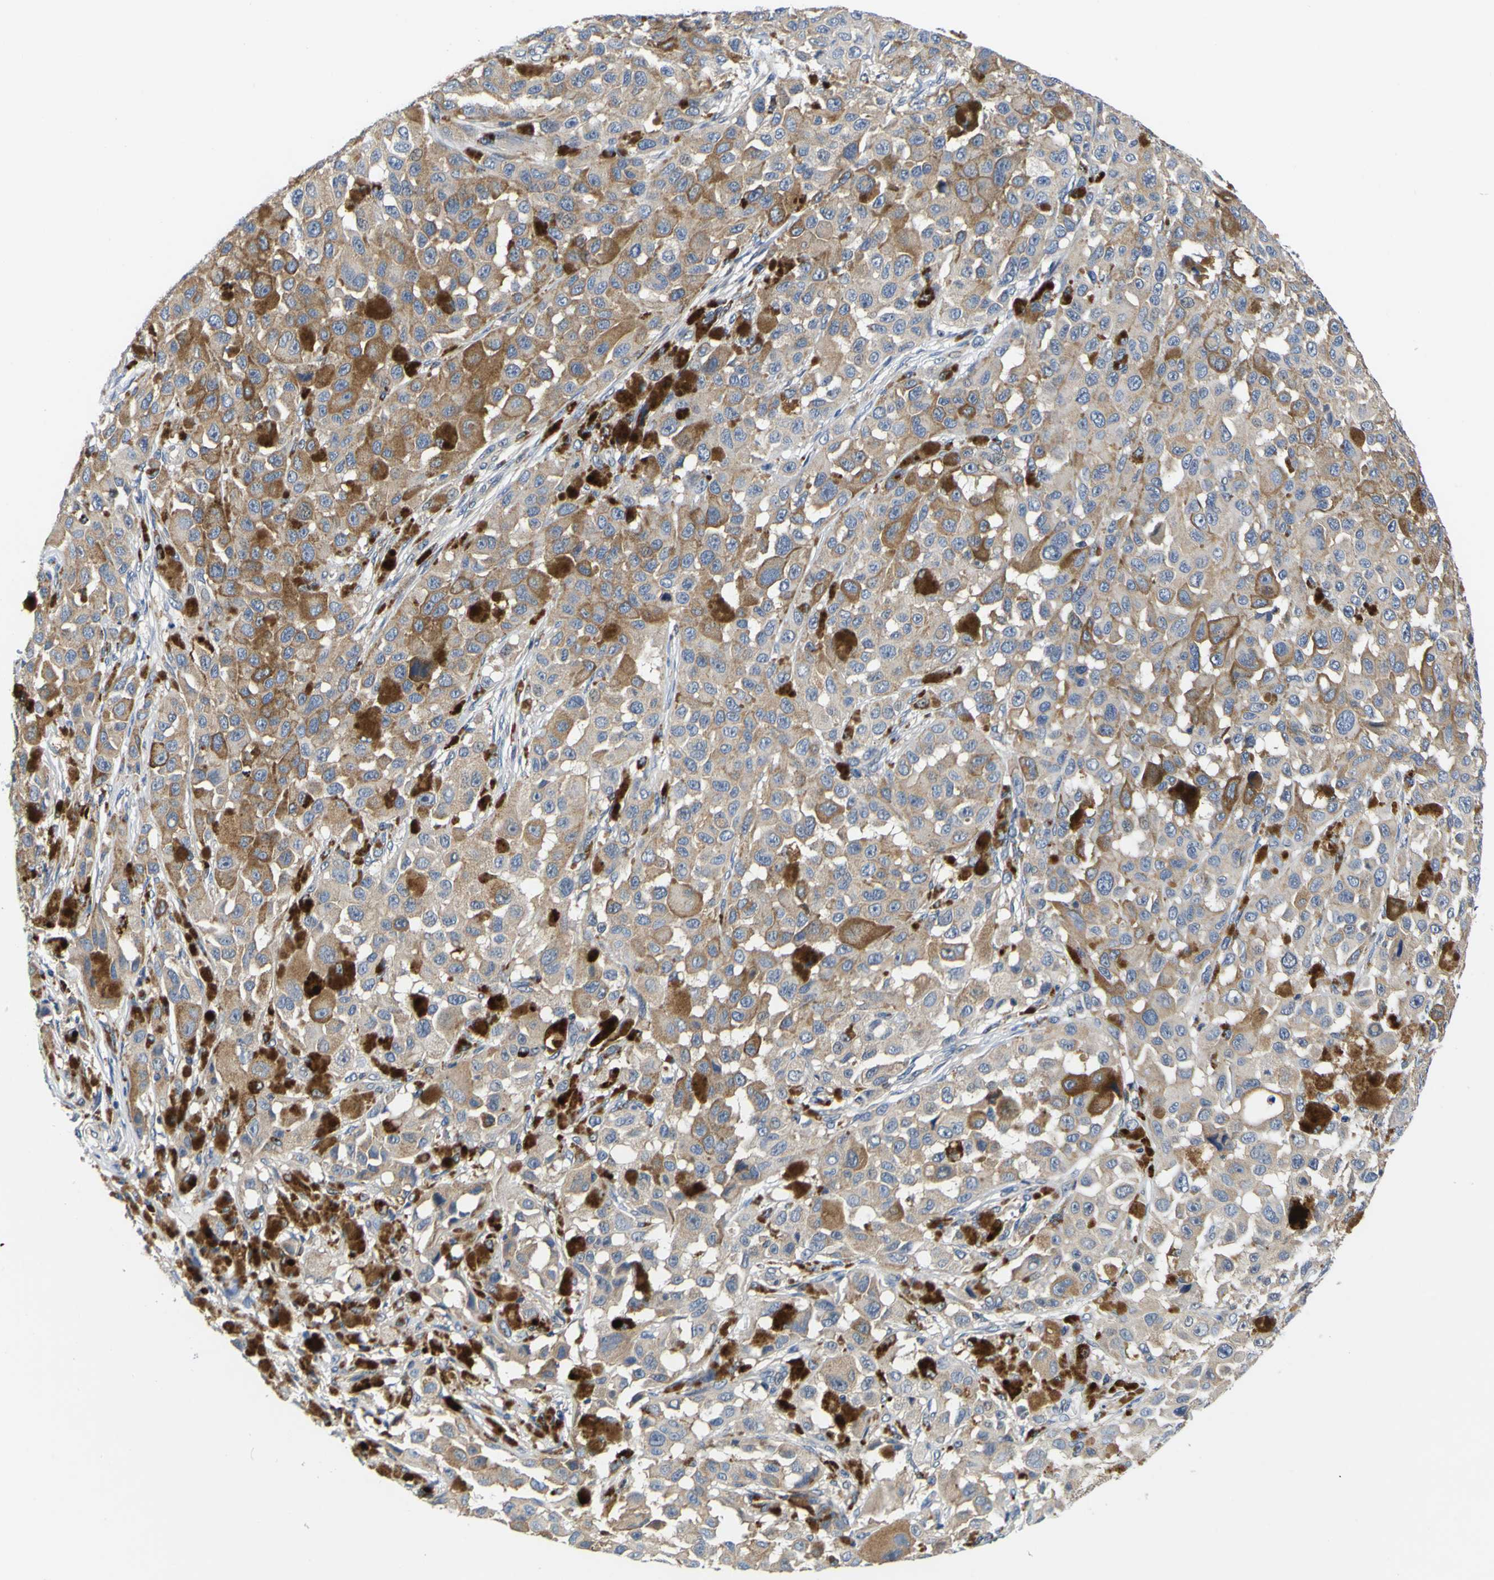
{"staining": {"intensity": "moderate", "quantity": ">75%", "location": "cytoplasmic/membranous"}, "tissue": "melanoma", "cell_type": "Tumor cells", "image_type": "cancer", "snomed": [{"axis": "morphology", "description": "Malignant melanoma, NOS"}, {"axis": "topography", "description": "Skin"}], "caption": "DAB immunohistochemical staining of human malignant melanoma exhibits moderate cytoplasmic/membranous protein positivity in approximately >75% of tumor cells.", "gene": "TNIK", "patient": {"sex": "male", "age": 96}}